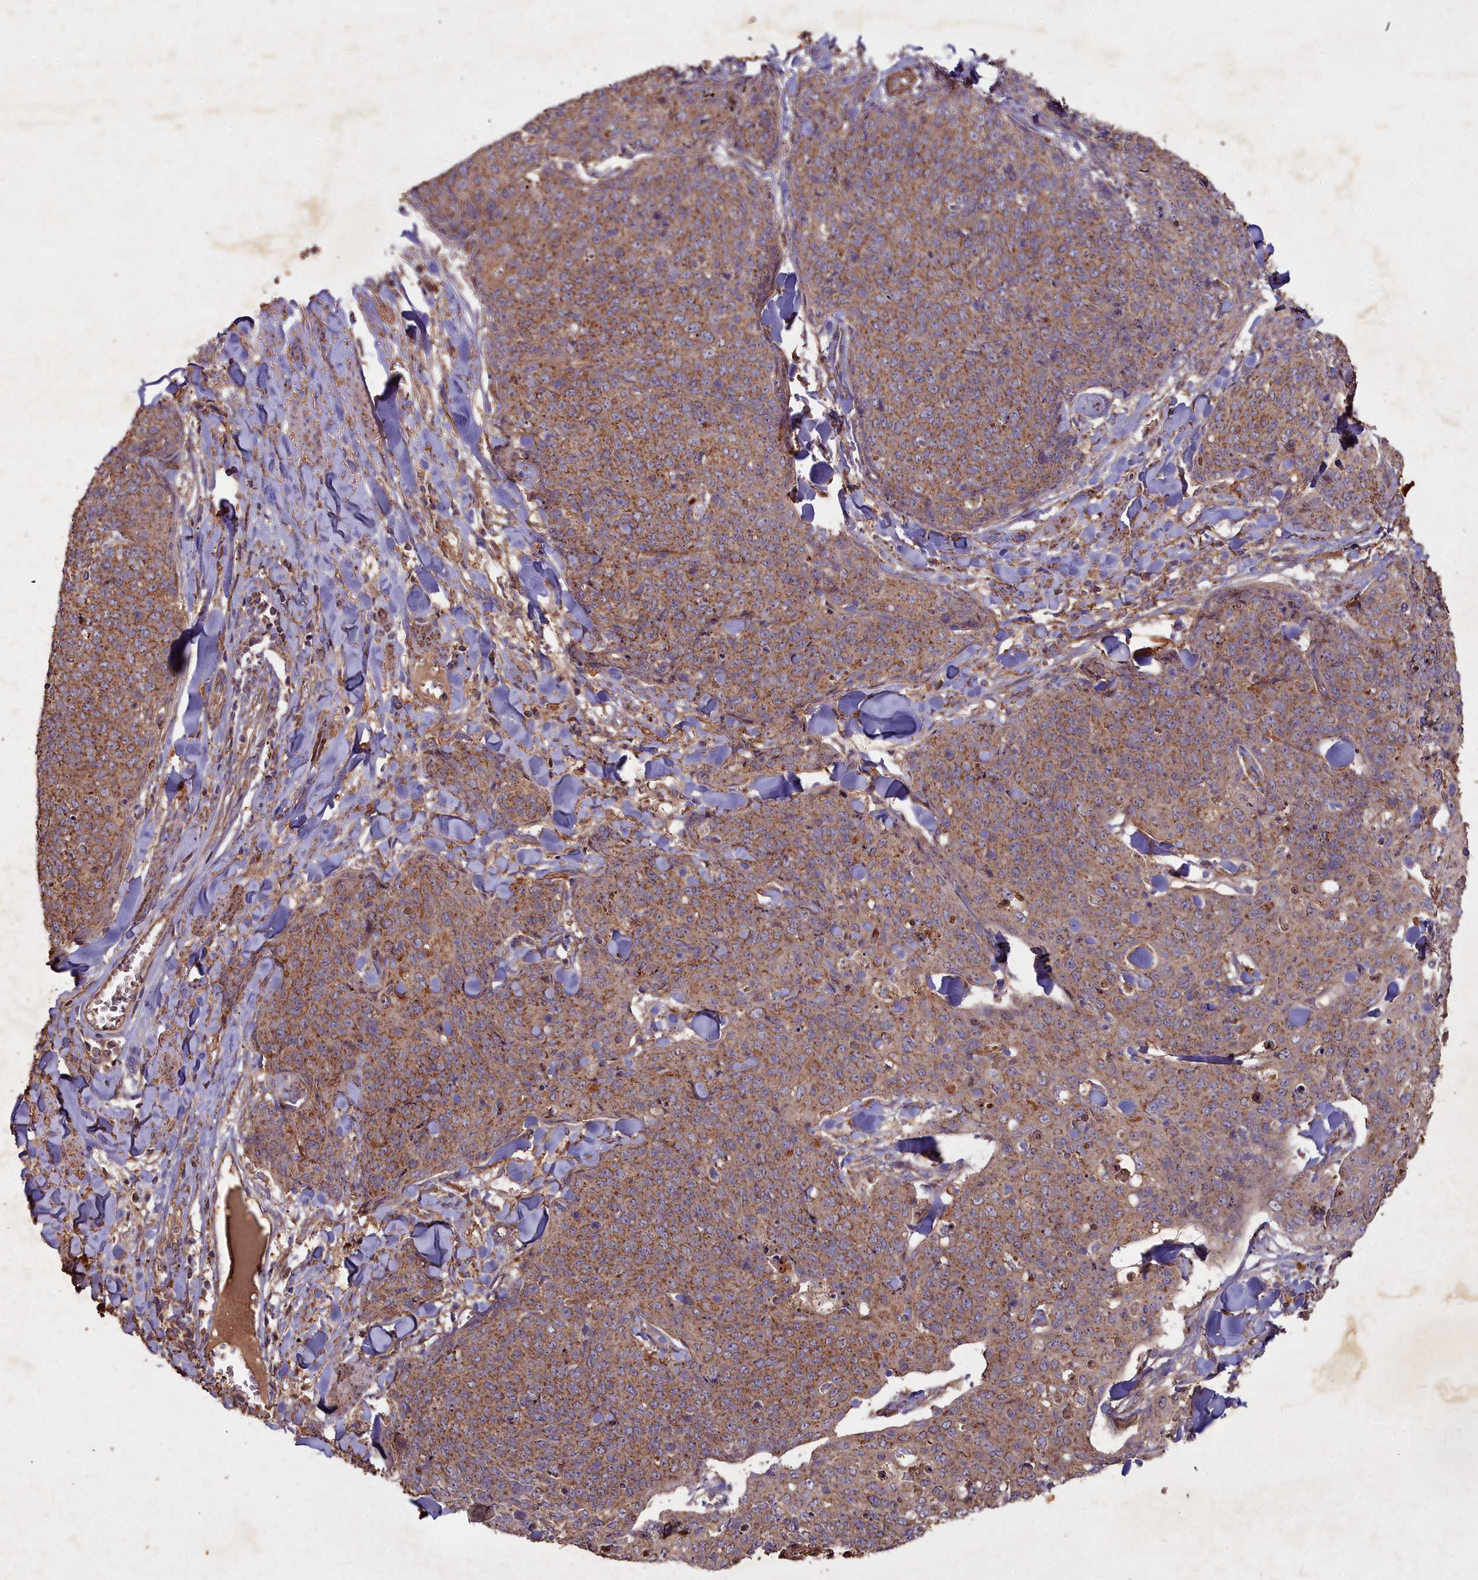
{"staining": {"intensity": "moderate", "quantity": ">75%", "location": "cytoplasmic/membranous"}, "tissue": "skin cancer", "cell_type": "Tumor cells", "image_type": "cancer", "snomed": [{"axis": "morphology", "description": "Squamous cell carcinoma, NOS"}, {"axis": "topography", "description": "Skin"}, {"axis": "topography", "description": "Vulva"}], "caption": "IHC histopathology image of human skin squamous cell carcinoma stained for a protein (brown), which displays medium levels of moderate cytoplasmic/membranous positivity in approximately >75% of tumor cells.", "gene": "COX11", "patient": {"sex": "female", "age": 85}}